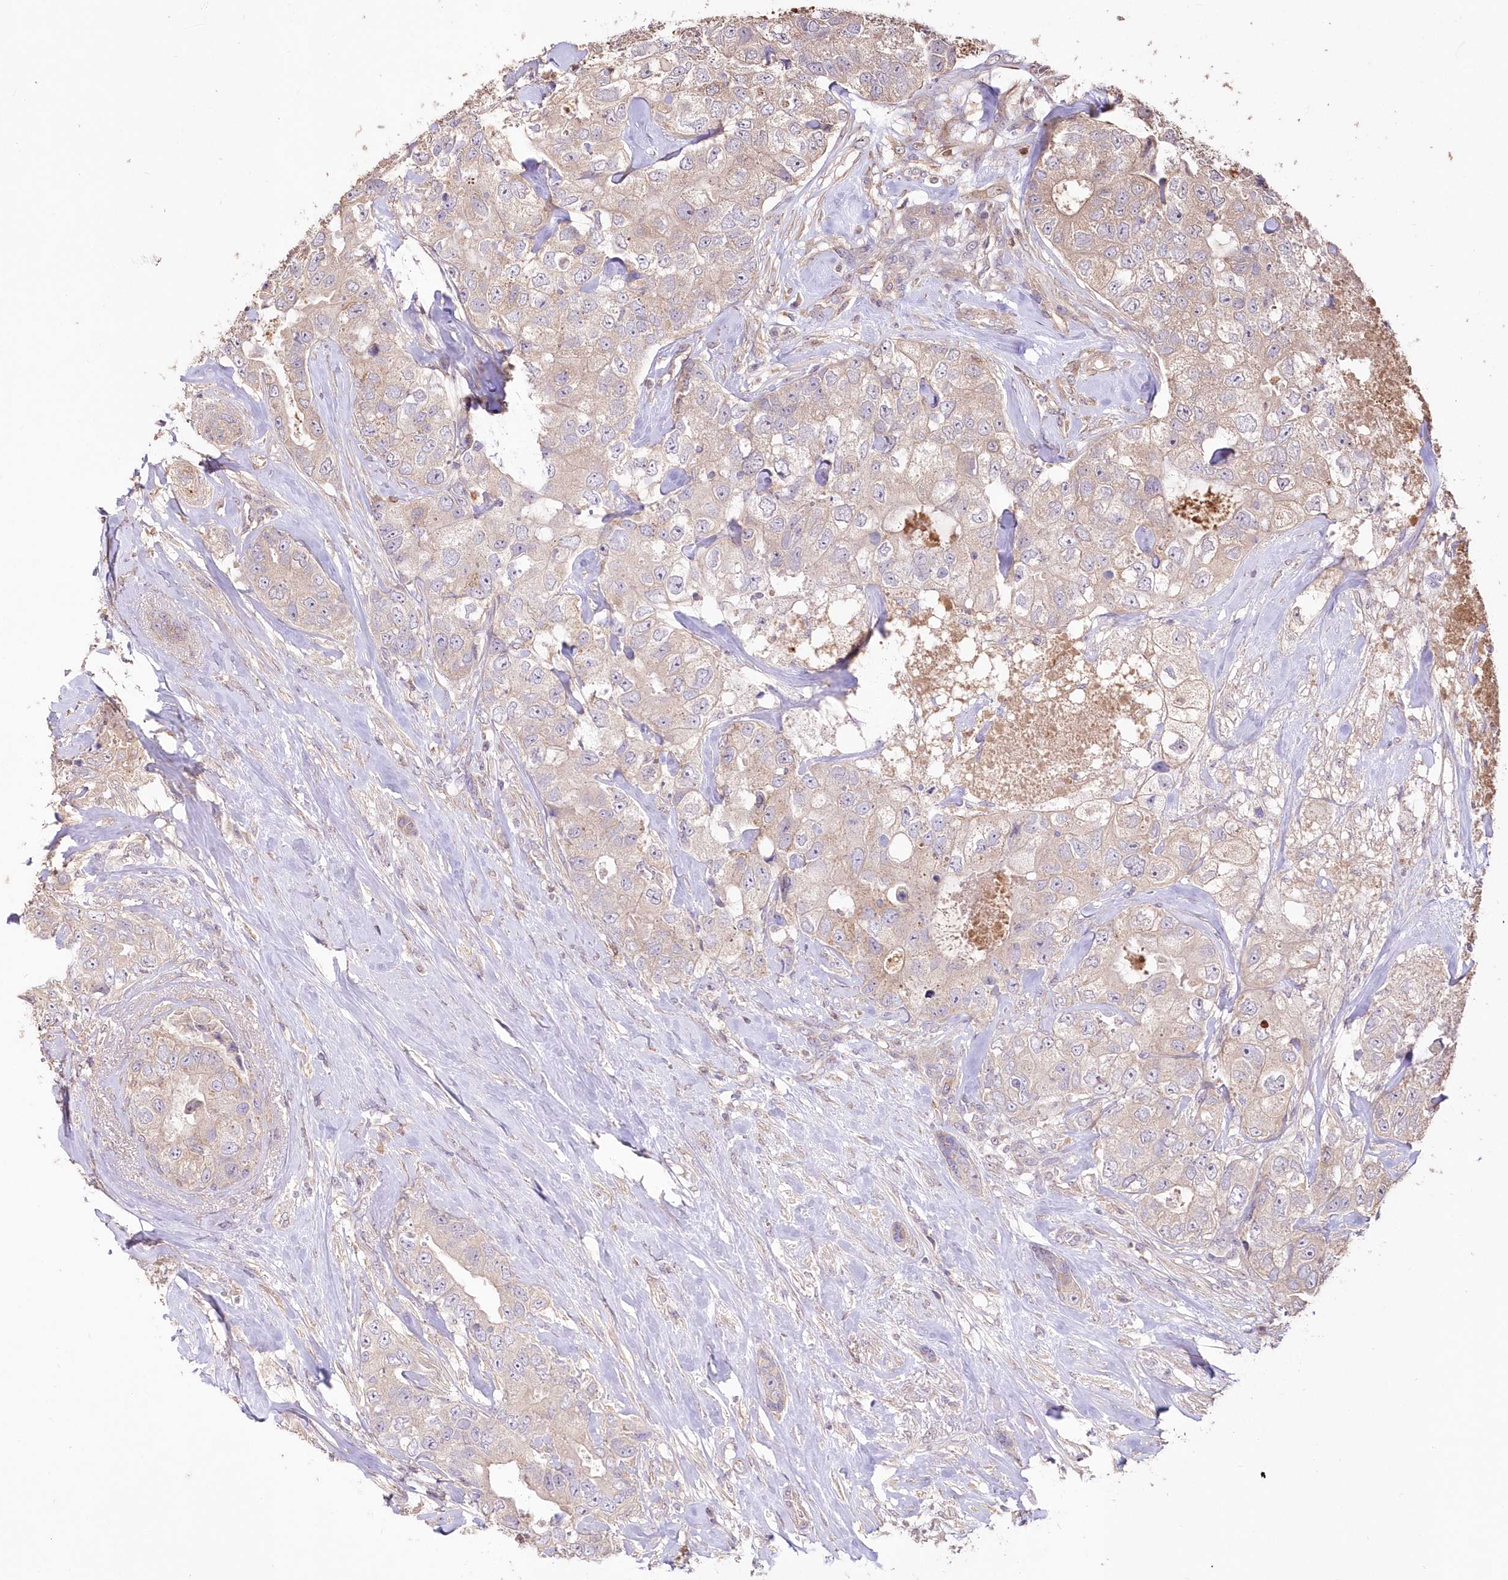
{"staining": {"intensity": "weak", "quantity": "<25%", "location": "cytoplasmic/membranous"}, "tissue": "breast cancer", "cell_type": "Tumor cells", "image_type": "cancer", "snomed": [{"axis": "morphology", "description": "Duct carcinoma"}, {"axis": "topography", "description": "Breast"}], "caption": "IHC image of neoplastic tissue: human breast cancer (infiltrating ductal carcinoma) stained with DAB displays no significant protein staining in tumor cells.", "gene": "STK17B", "patient": {"sex": "female", "age": 62}}